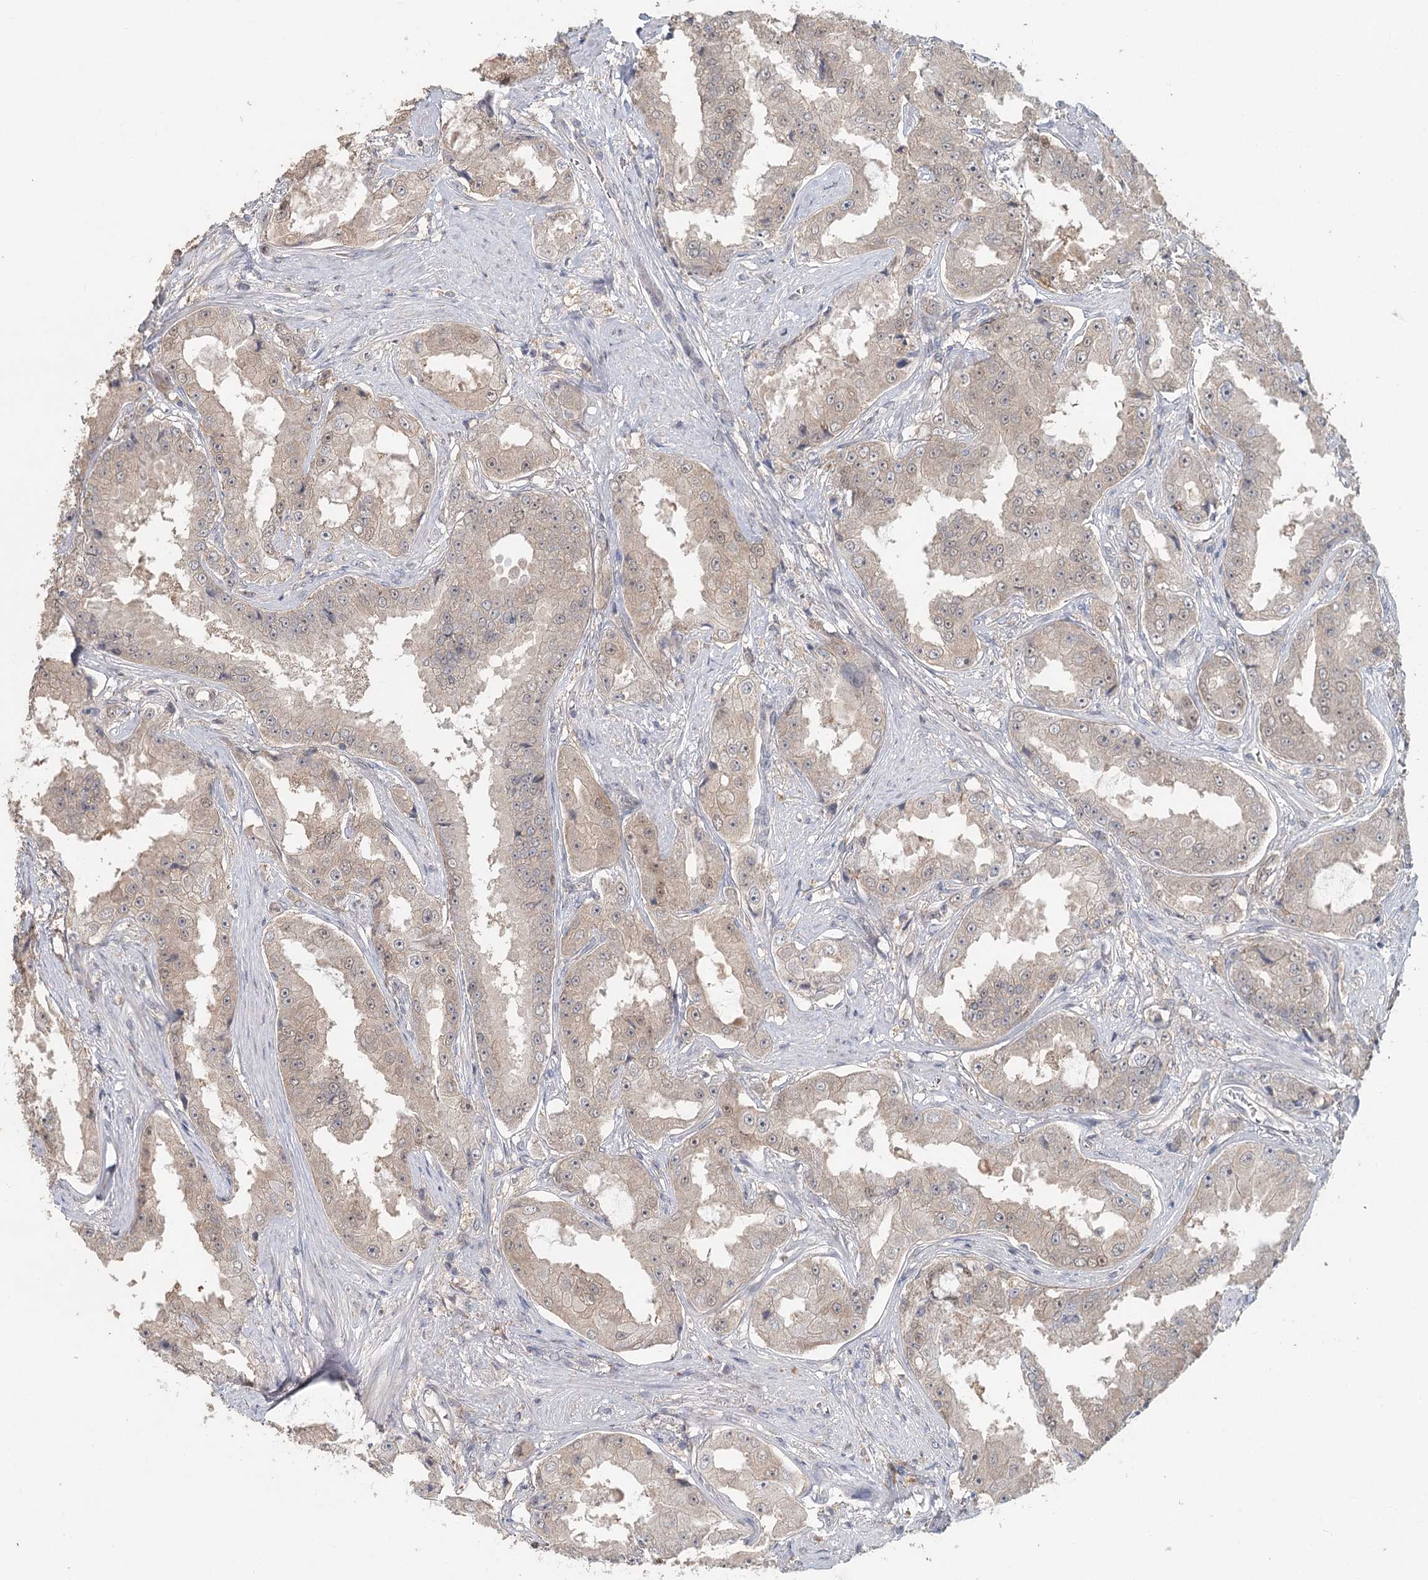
{"staining": {"intensity": "weak", "quantity": ">75%", "location": "cytoplasmic/membranous,nuclear"}, "tissue": "prostate cancer", "cell_type": "Tumor cells", "image_type": "cancer", "snomed": [{"axis": "morphology", "description": "Adenocarcinoma, High grade"}, {"axis": "topography", "description": "Prostate"}], "caption": "Weak cytoplasmic/membranous and nuclear protein expression is seen in approximately >75% of tumor cells in prostate adenocarcinoma (high-grade).", "gene": "ADK", "patient": {"sex": "male", "age": 73}}